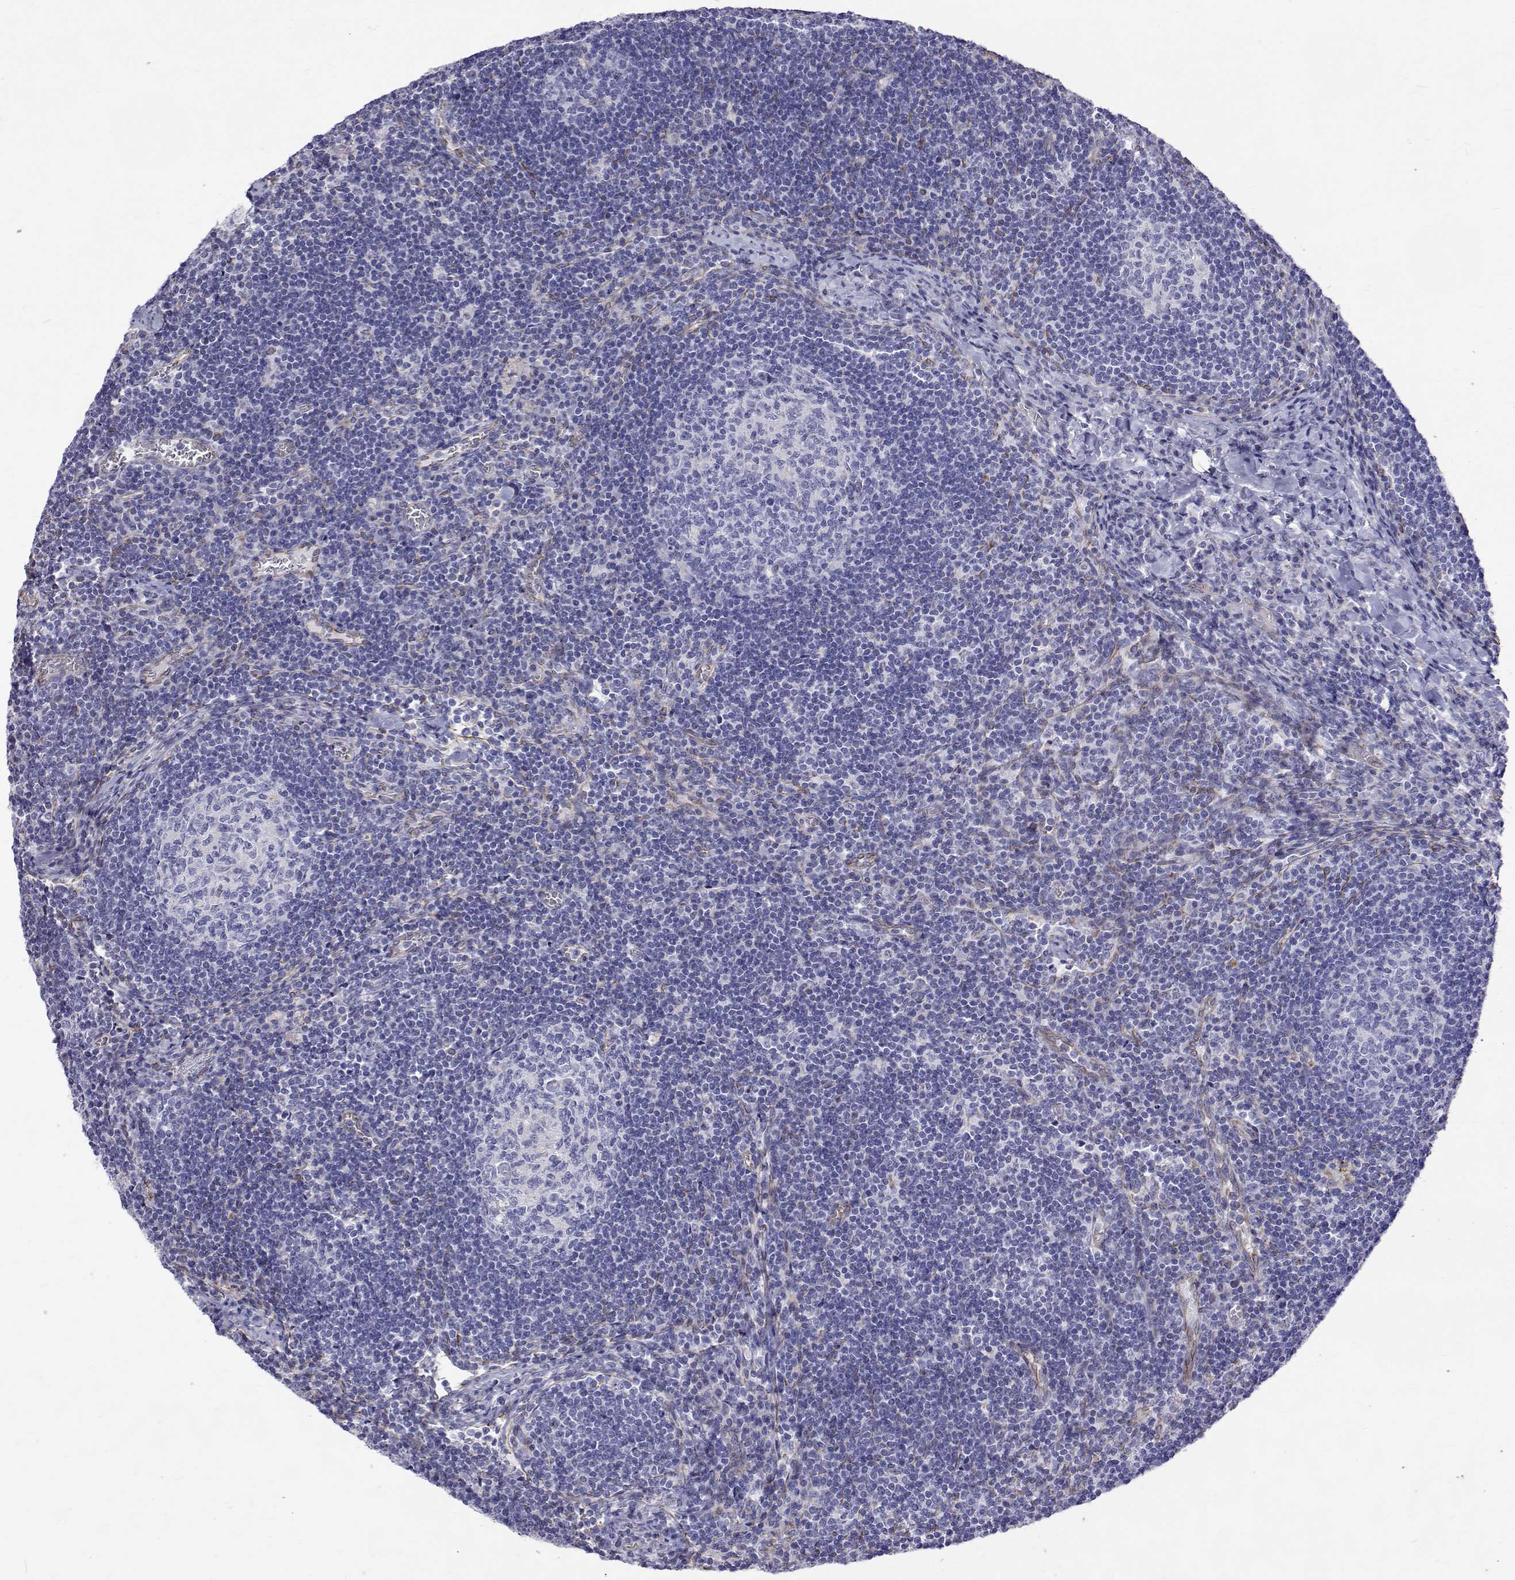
{"staining": {"intensity": "negative", "quantity": "none", "location": "none"}, "tissue": "lymph node", "cell_type": "Germinal center cells", "image_type": "normal", "snomed": [{"axis": "morphology", "description": "Normal tissue, NOS"}, {"axis": "topography", "description": "Lymph node"}], "caption": "DAB (3,3'-diaminobenzidine) immunohistochemical staining of unremarkable lymph node reveals no significant expression in germinal center cells.", "gene": "OPRPN", "patient": {"sex": "male", "age": 67}}